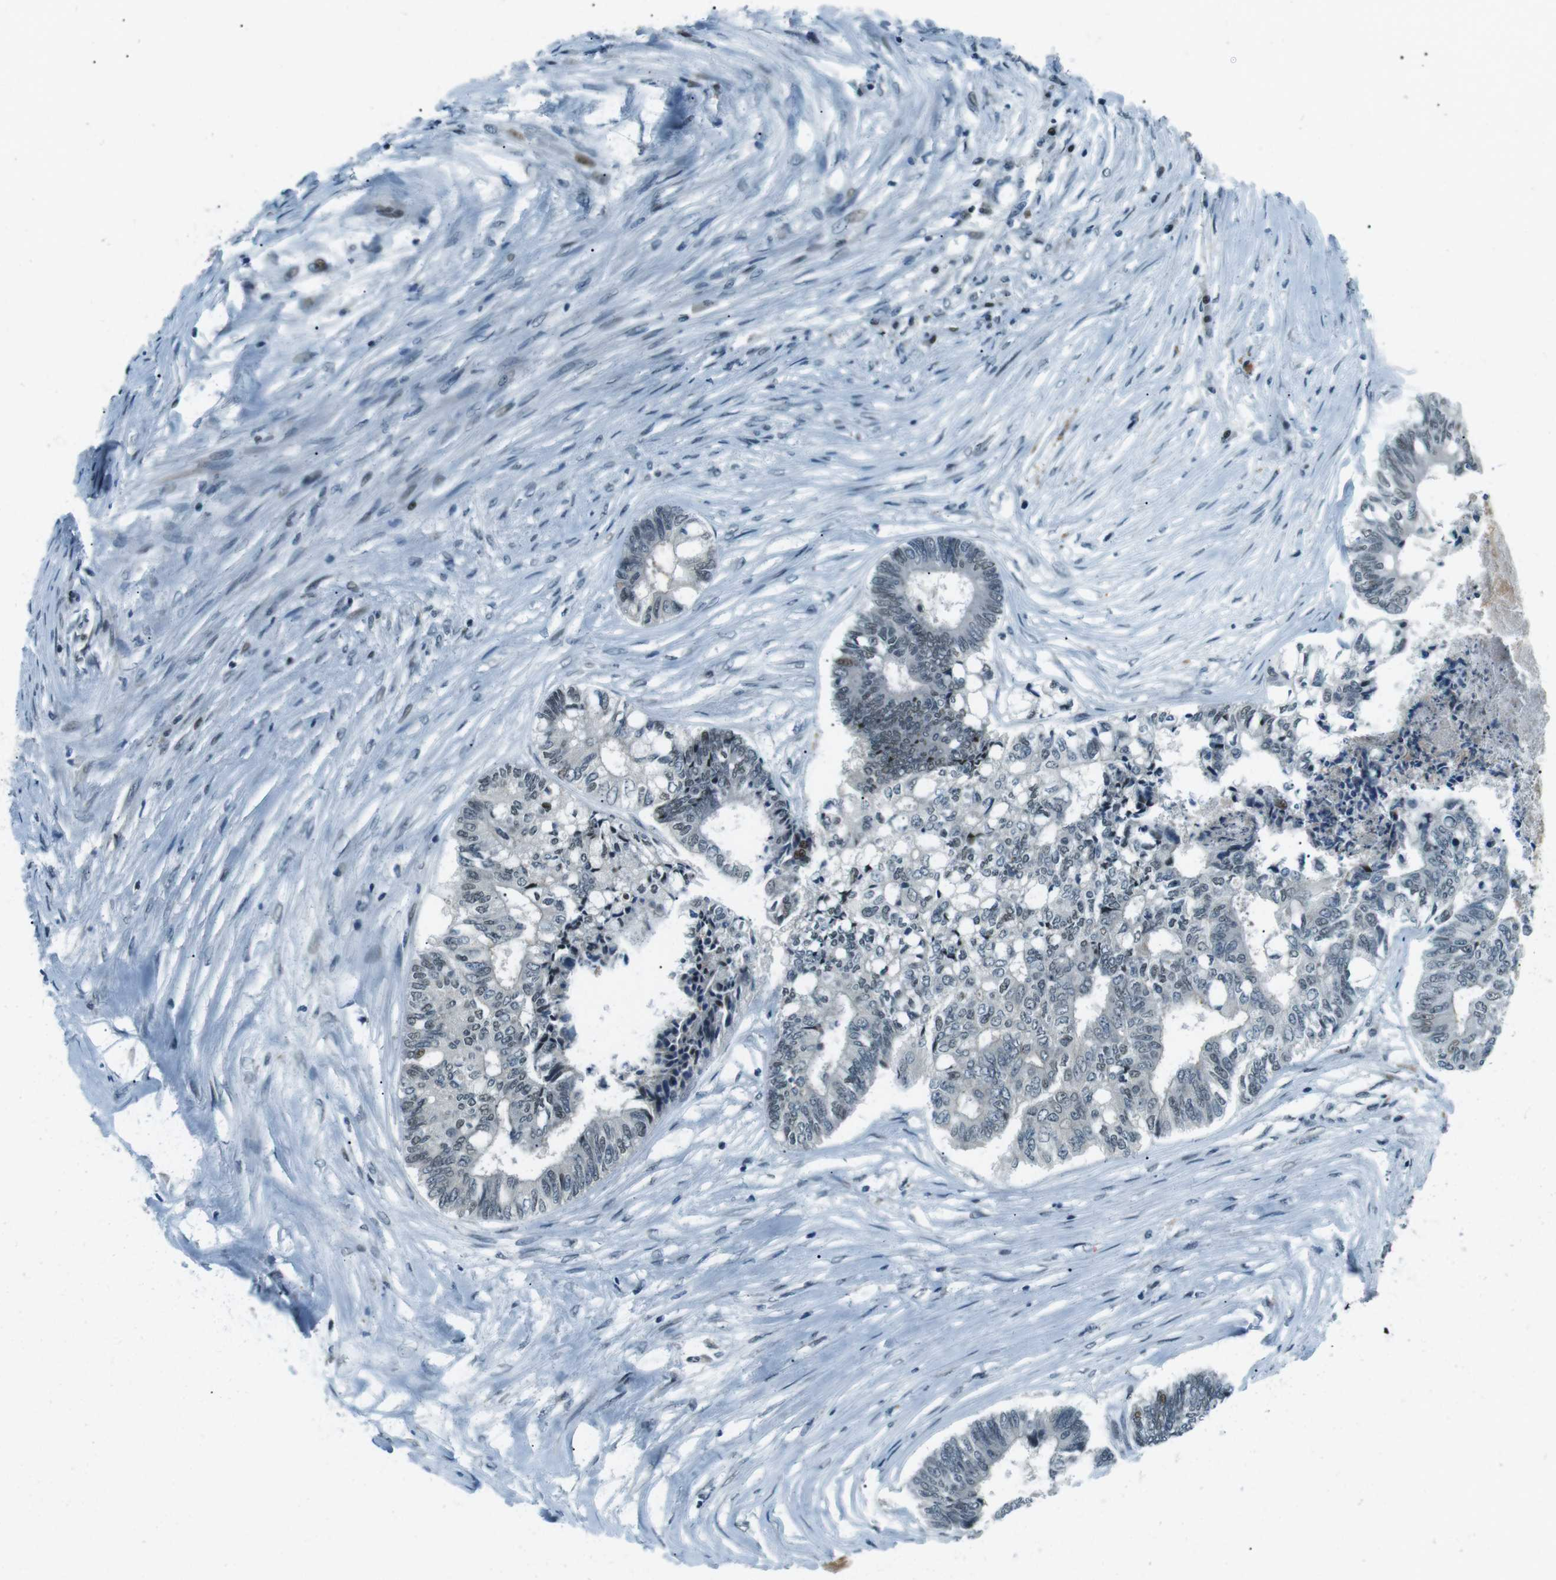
{"staining": {"intensity": "weak", "quantity": "<25%", "location": "nuclear"}, "tissue": "colorectal cancer", "cell_type": "Tumor cells", "image_type": "cancer", "snomed": [{"axis": "morphology", "description": "Adenocarcinoma, NOS"}, {"axis": "topography", "description": "Rectum"}], "caption": "Tumor cells show no significant staining in colorectal adenocarcinoma.", "gene": "PJA1", "patient": {"sex": "male", "age": 63}}